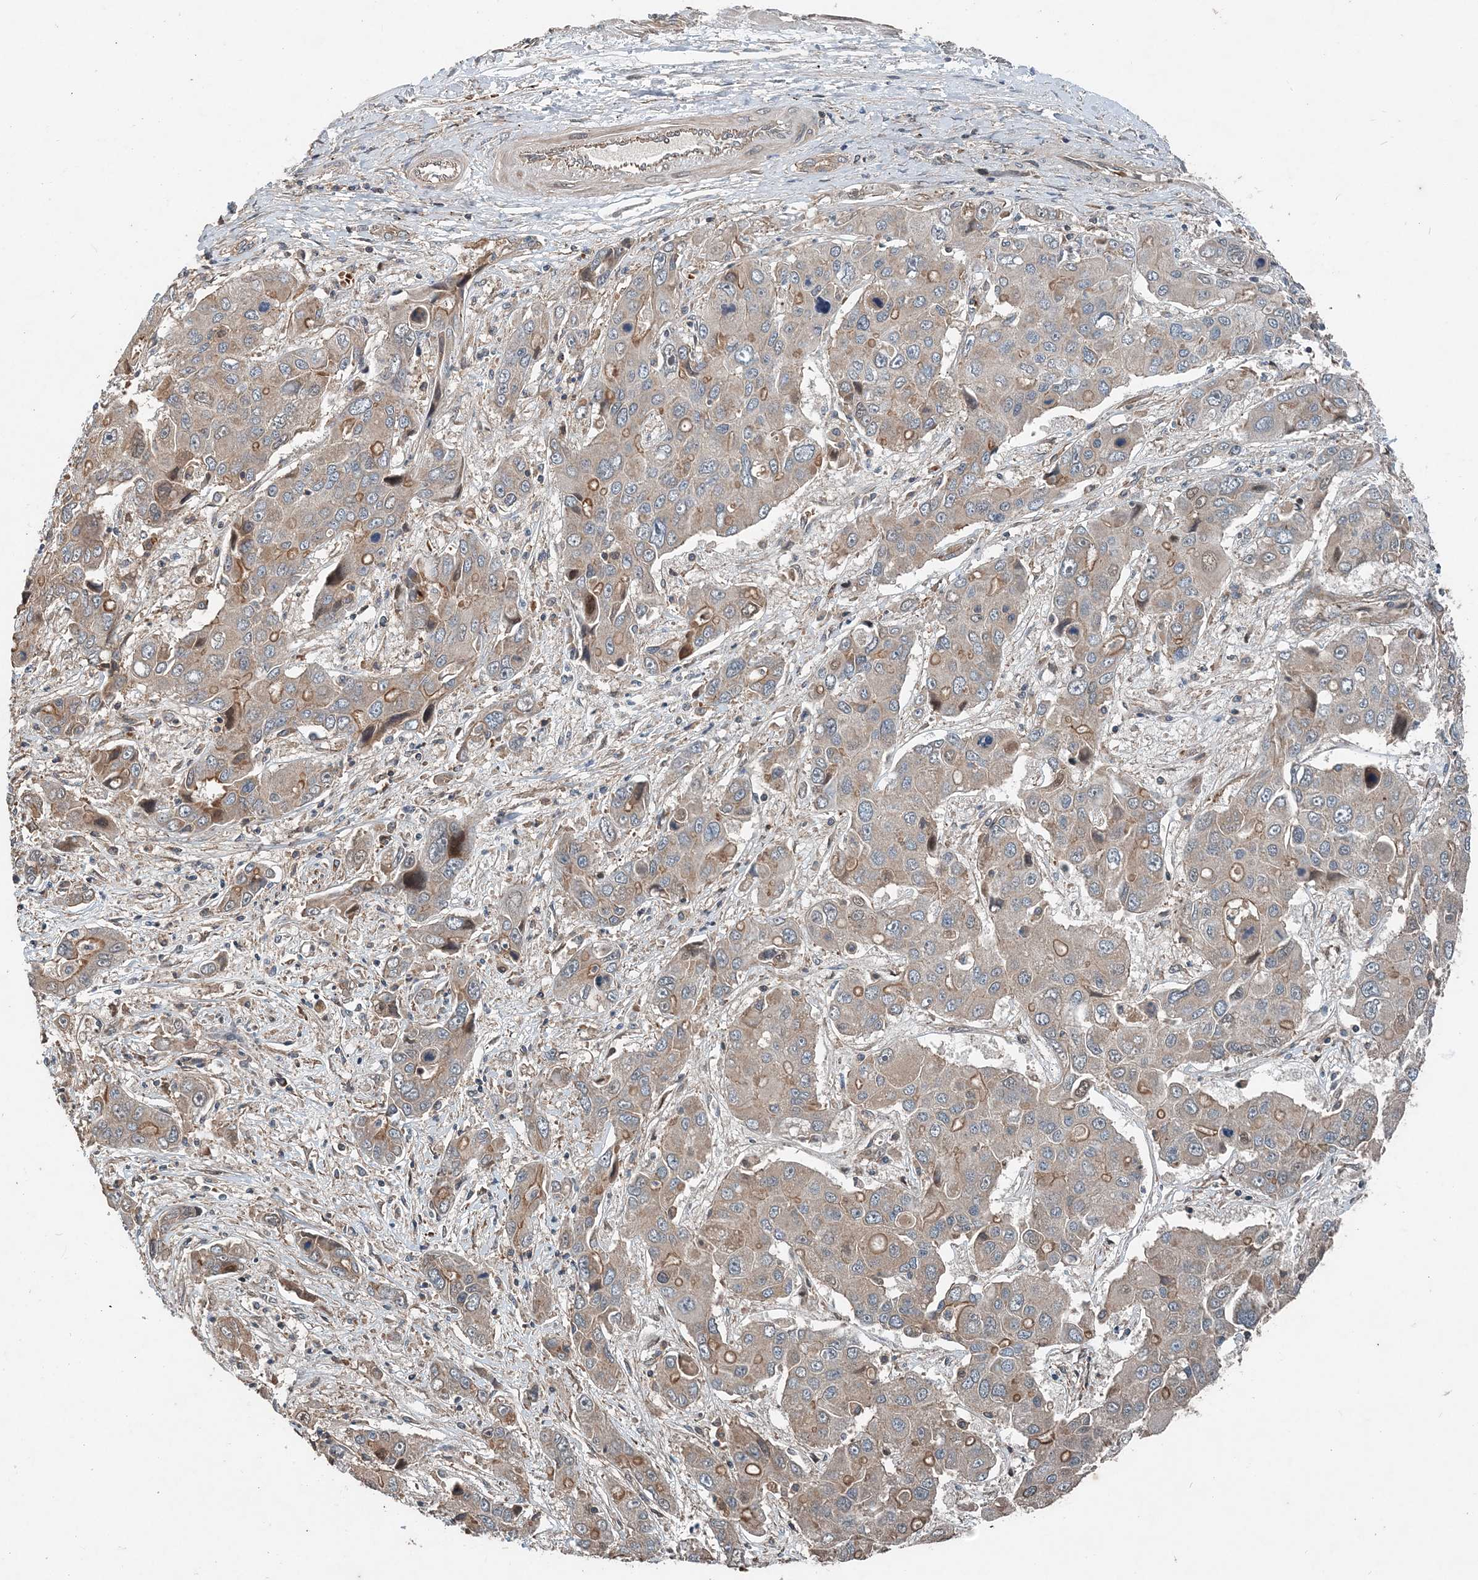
{"staining": {"intensity": "moderate", "quantity": "<25%", "location": "cytoplasmic/membranous"}, "tissue": "liver cancer", "cell_type": "Tumor cells", "image_type": "cancer", "snomed": [{"axis": "morphology", "description": "Cholangiocarcinoma"}, {"axis": "topography", "description": "Liver"}], "caption": "Liver cancer stained for a protein exhibits moderate cytoplasmic/membranous positivity in tumor cells. The staining was performed using DAB, with brown indicating positive protein expression. Nuclei are stained blue with hematoxylin.", "gene": "SMPD3", "patient": {"sex": "male", "age": 67}}